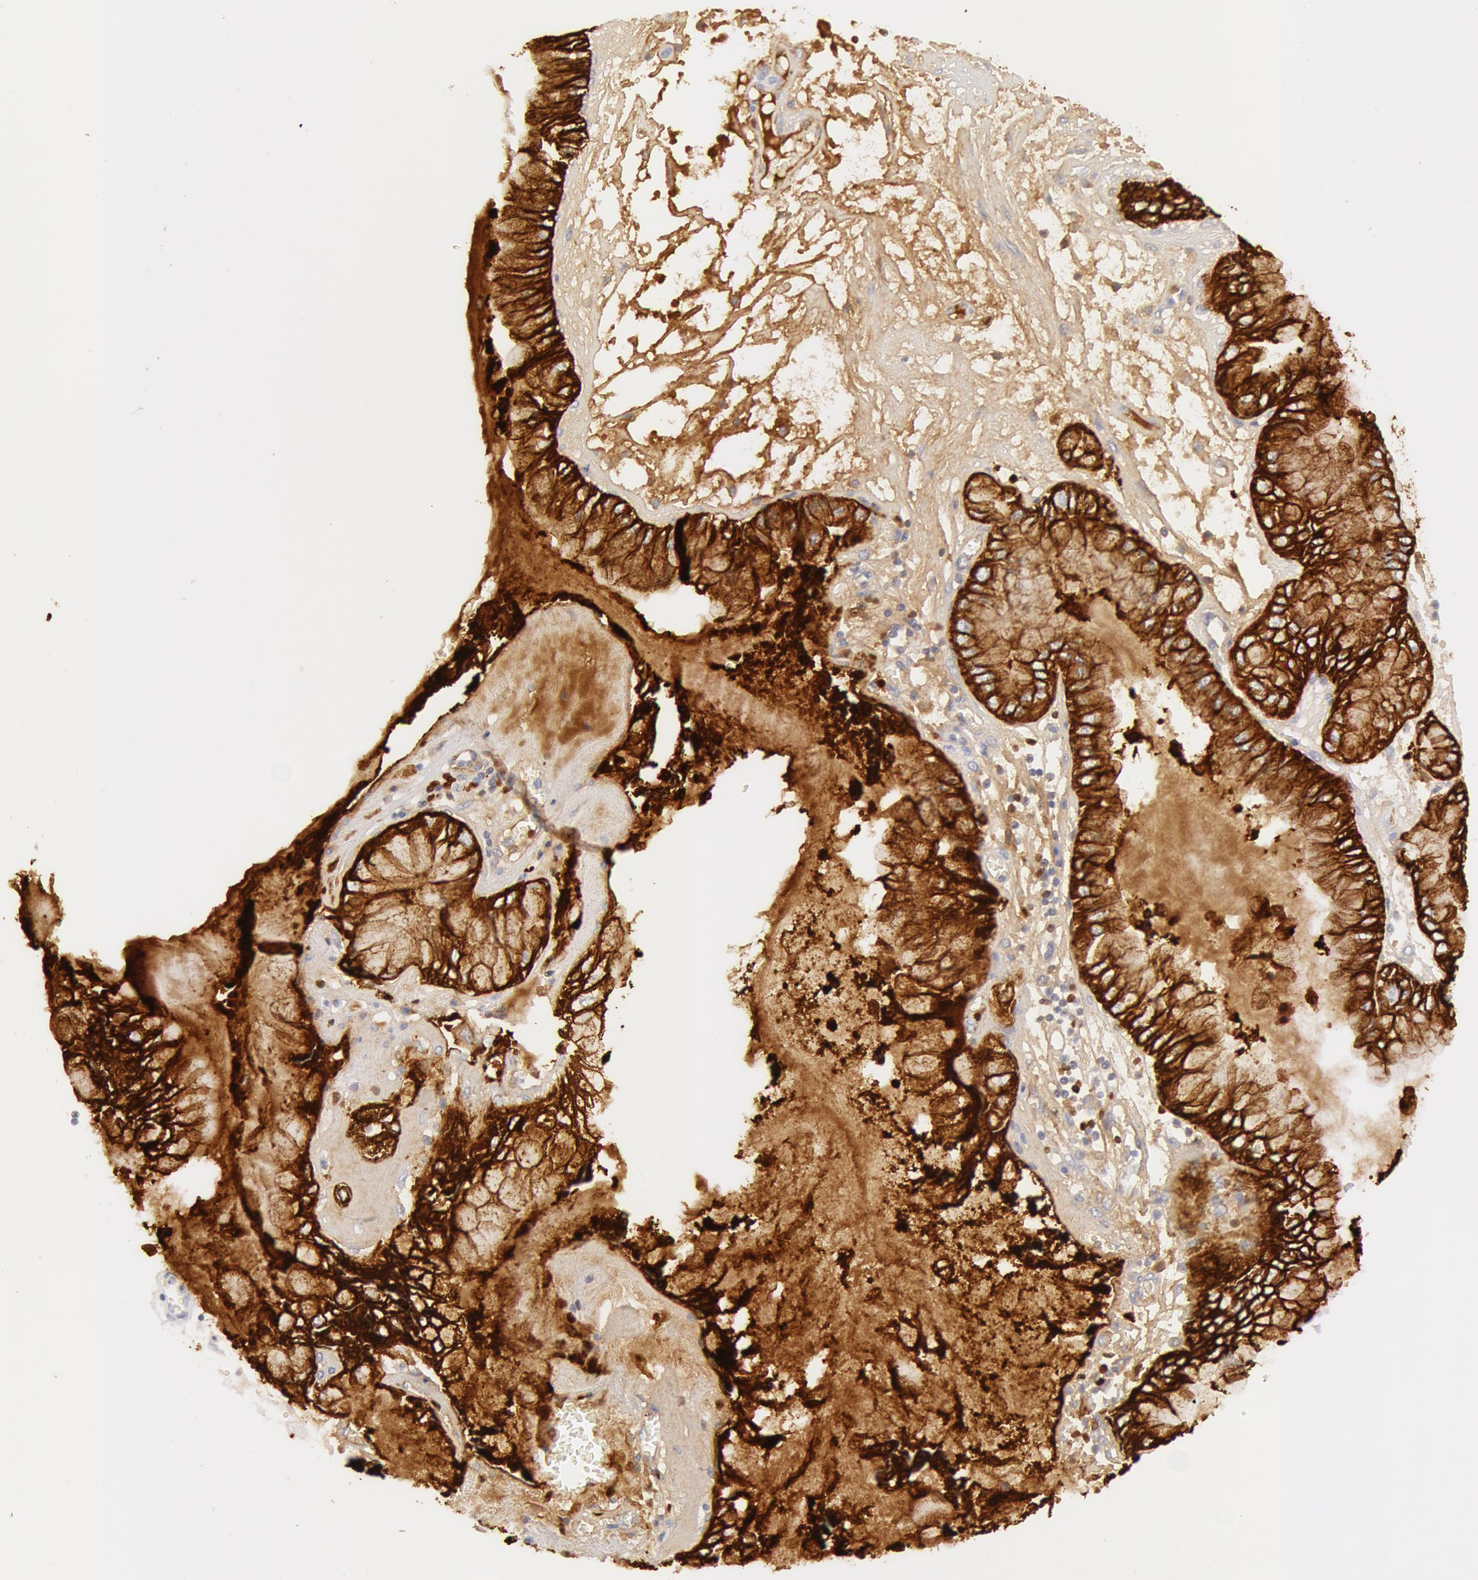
{"staining": {"intensity": "moderate", "quantity": ">75%", "location": "cytoplasmic/membranous"}, "tissue": "liver cancer", "cell_type": "Tumor cells", "image_type": "cancer", "snomed": [{"axis": "morphology", "description": "Cholangiocarcinoma"}, {"axis": "topography", "description": "Liver"}], "caption": "Moderate cytoplasmic/membranous staining is seen in approximately >75% of tumor cells in liver cancer.", "gene": "KRT8", "patient": {"sex": "female", "age": 79}}